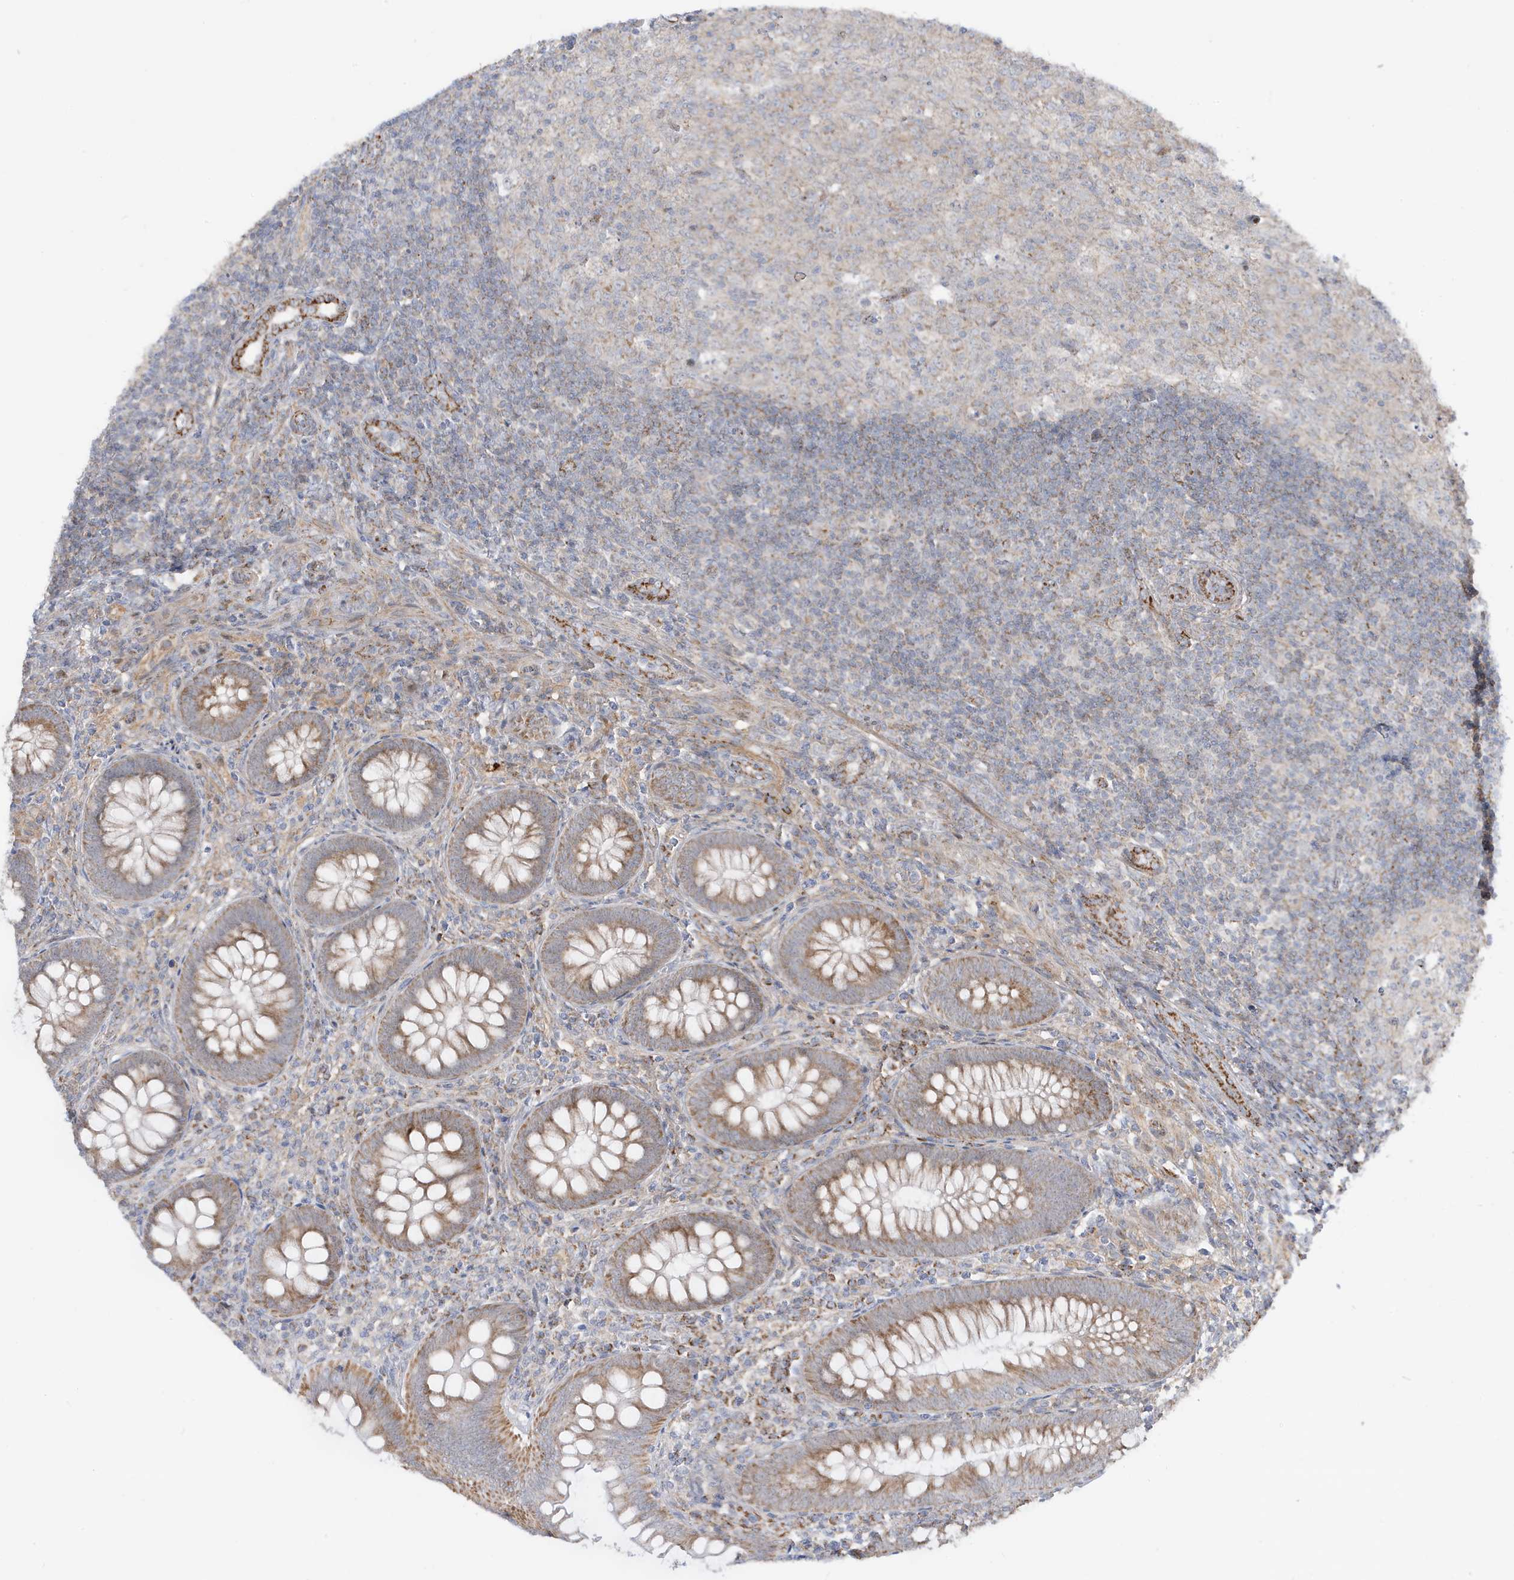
{"staining": {"intensity": "moderate", "quantity": ">75%", "location": "cytoplasmic/membranous"}, "tissue": "appendix", "cell_type": "Glandular cells", "image_type": "normal", "snomed": [{"axis": "morphology", "description": "Normal tissue, NOS"}, {"axis": "topography", "description": "Appendix"}], "caption": "A photomicrograph showing moderate cytoplasmic/membranous positivity in about >75% of glandular cells in benign appendix, as visualized by brown immunohistochemical staining.", "gene": "IFT57", "patient": {"sex": "male", "age": 14}}